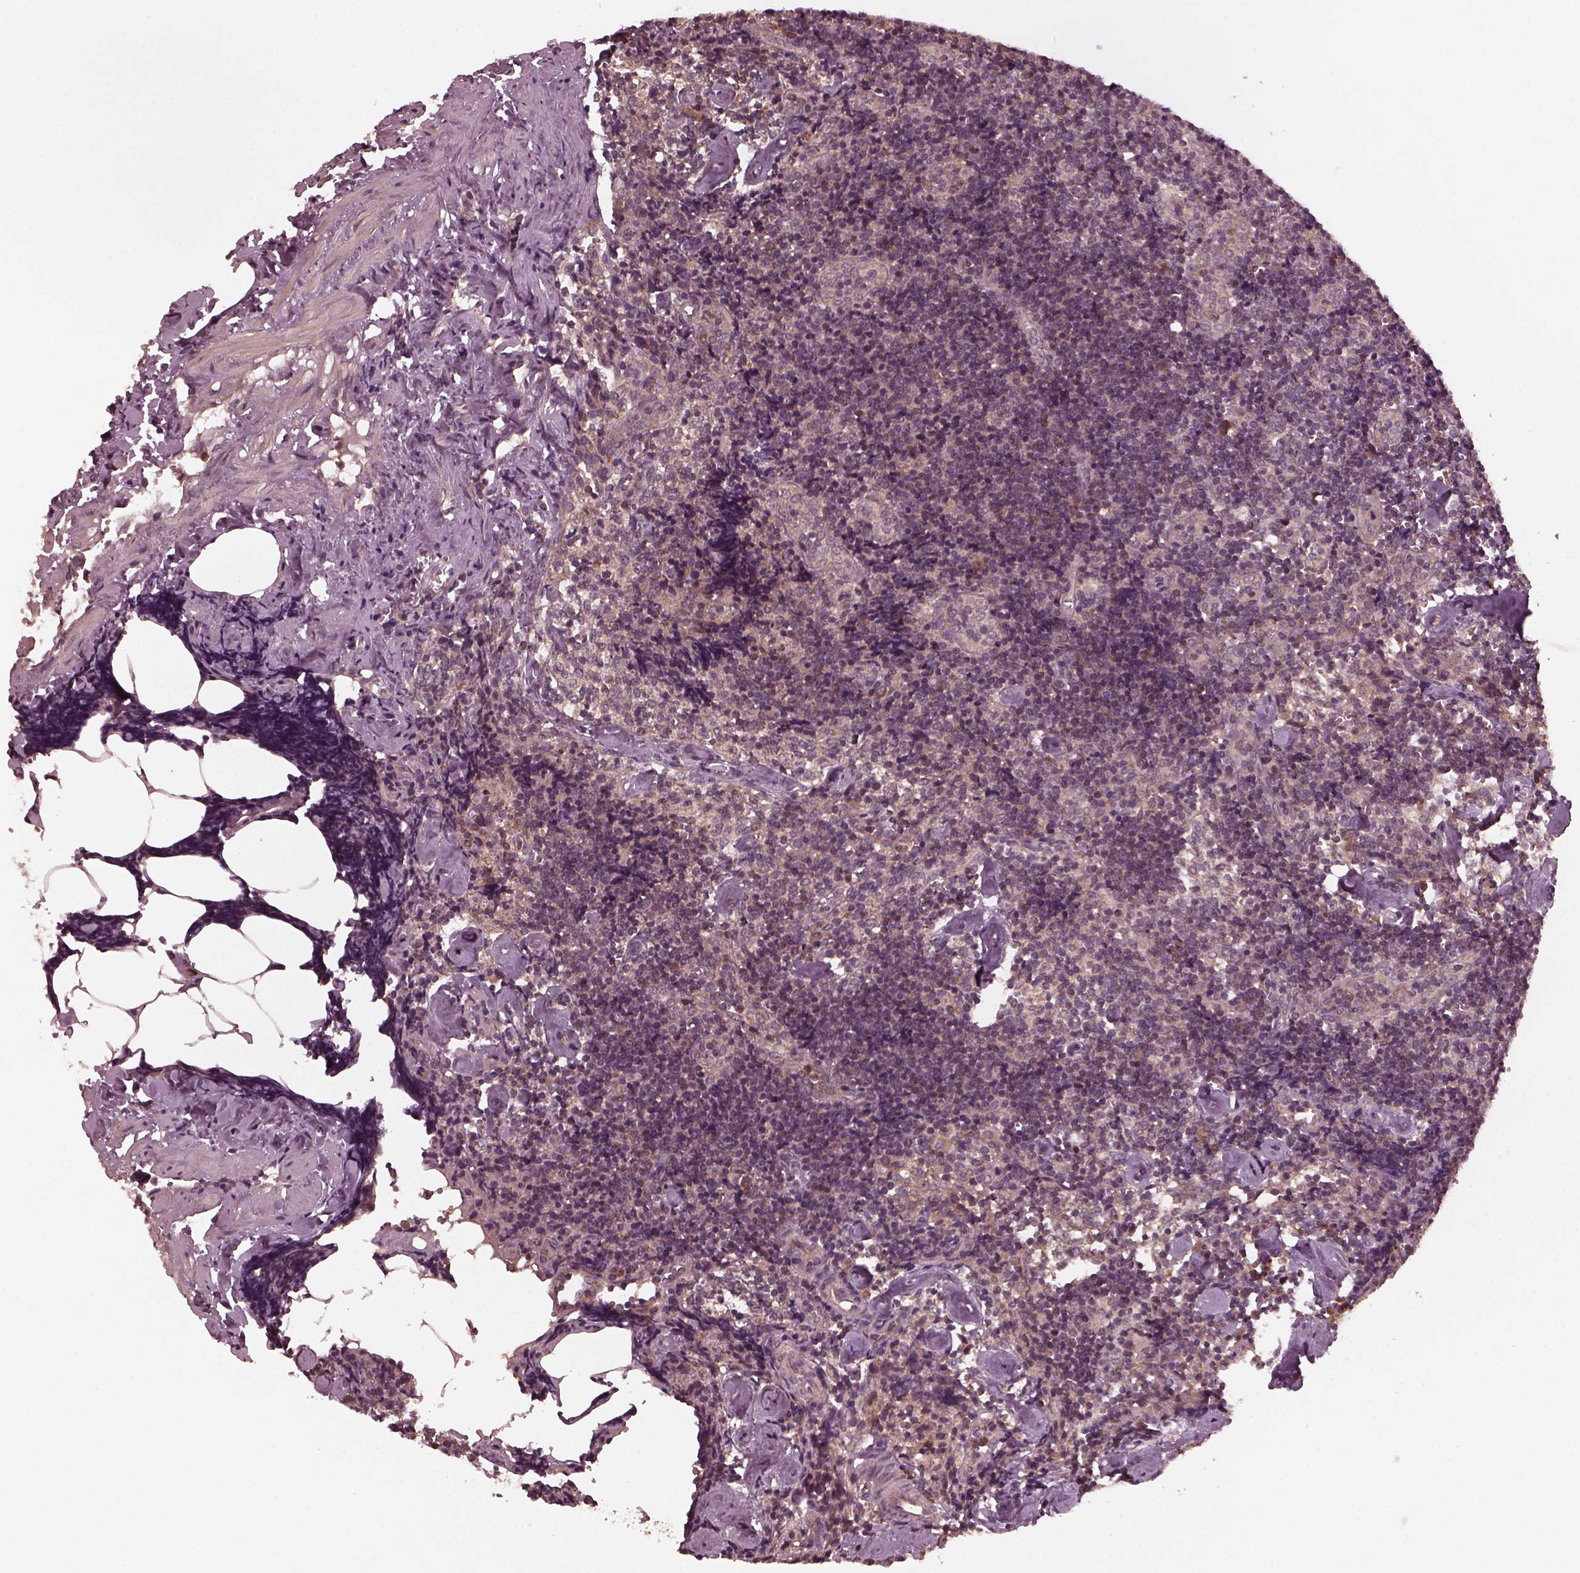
{"staining": {"intensity": "weak", "quantity": "25%-75%", "location": "cytoplasmic/membranous"}, "tissue": "lymph node", "cell_type": "Germinal center cells", "image_type": "normal", "snomed": [{"axis": "morphology", "description": "Normal tissue, NOS"}, {"axis": "topography", "description": "Lymph node"}], "caption": "DAB (3,3'-diaminobenzidine) immunohistochemical staining of unremarkable lymph node displays weak cytoplasmic/membranous protein positivity in about 25%-75% of germinal center cells.", "gene": "FAF2", "patient": {"sex": "female", "age": 50}}